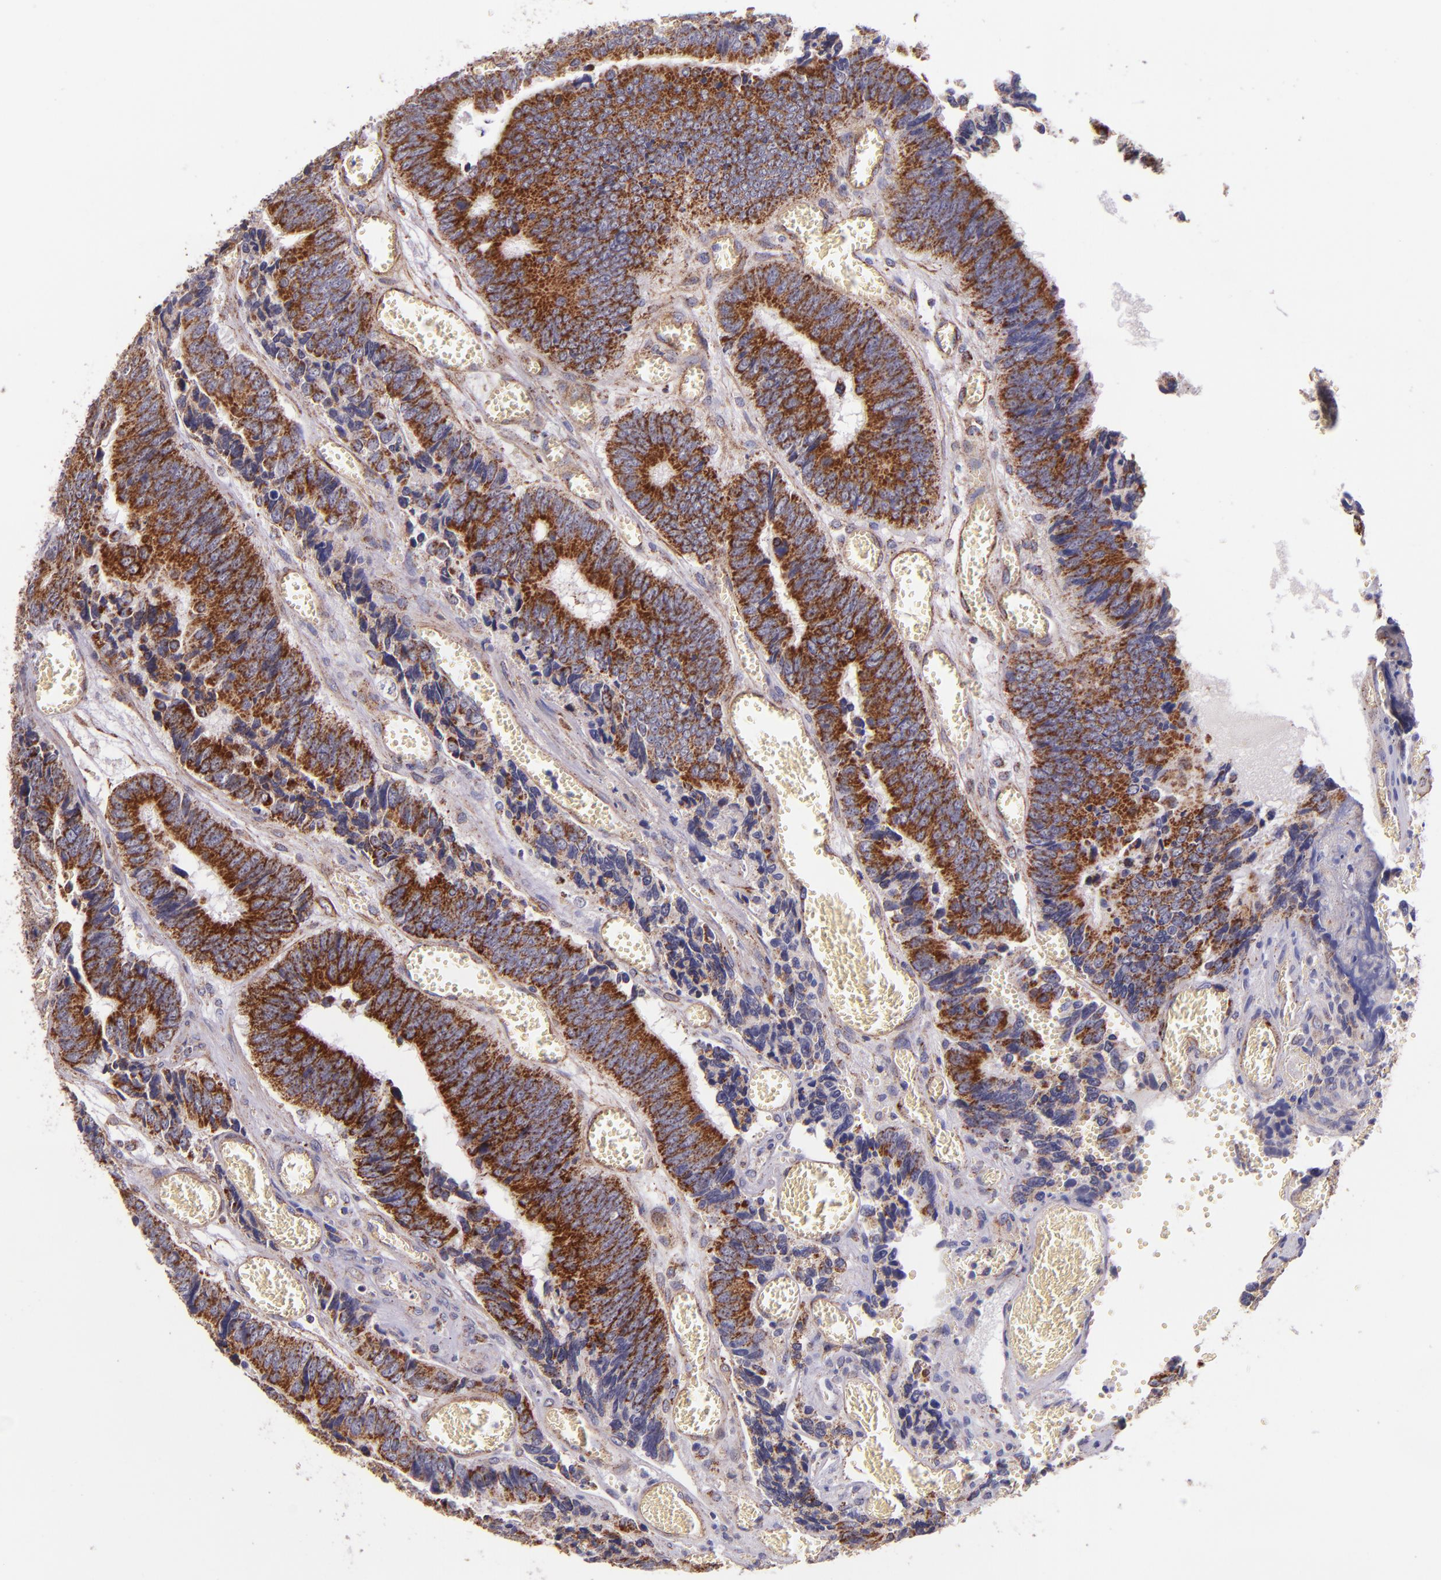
{"staining": {"intensity": "moderate", "quantity": ">75%", "location": "cytoplasmic/membranous"}, "tissue": "colorectal cancer", "cell_type": "Tumor cells", "image_type": "cancer", "snomed": [{"axis": "morphology", "description": "Adenocarcinoma, NOS"}, {"axis": "topography", "description": "Colon"}], "caption": "Moderate cytoplasmic/membranous staining for a protein is identified in approximately >75% of tumor cells of adenocarcinoma (colorectal) using immunohistochemistry.", "gene": "IDH3G", "patient": {"sex": "male", "age": 72}}